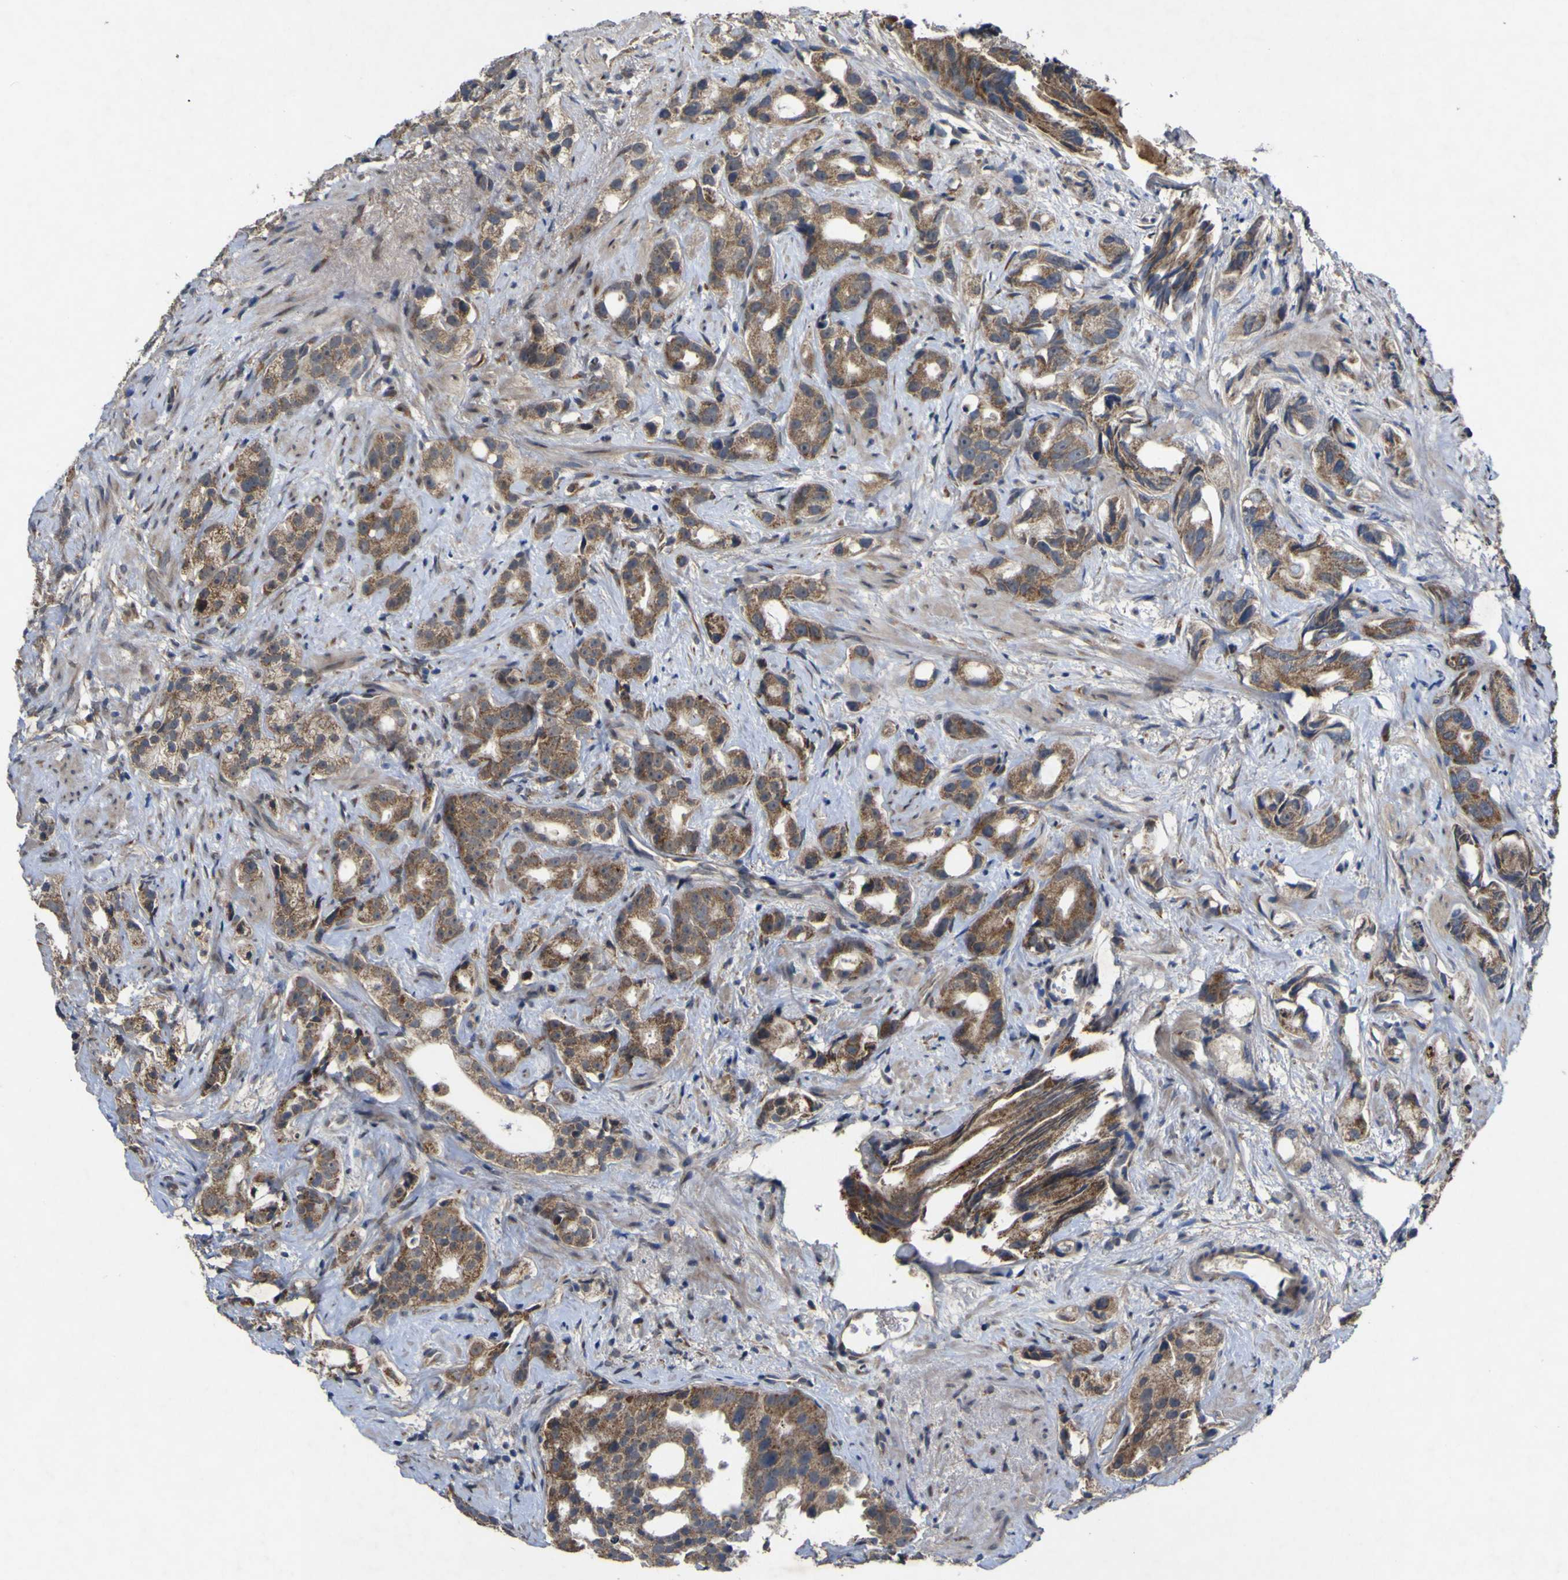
{"staining": {"intensity": "moderate", "quantity": ">75%", "location": "cytoplasmic/membranous"}, "tissue": "prostate cancer", "cell_type": "Tumor cells", "image_type": "cancer", "snomed": [{"axis": "morphology", "description": "Adenocarcinoma, Low grade"}, {"axis": "topography", "description": "Prostate"}], "caption": "About >75% of tumor cells in prostate cancer (low-grade adenocarcinoma) show moderate cytoplasmic/membranous protein positivity as visualized by brown immunohistochemical staining.", "gene": "IRAK2", "patient": {"sex": "male", "age": 89}}